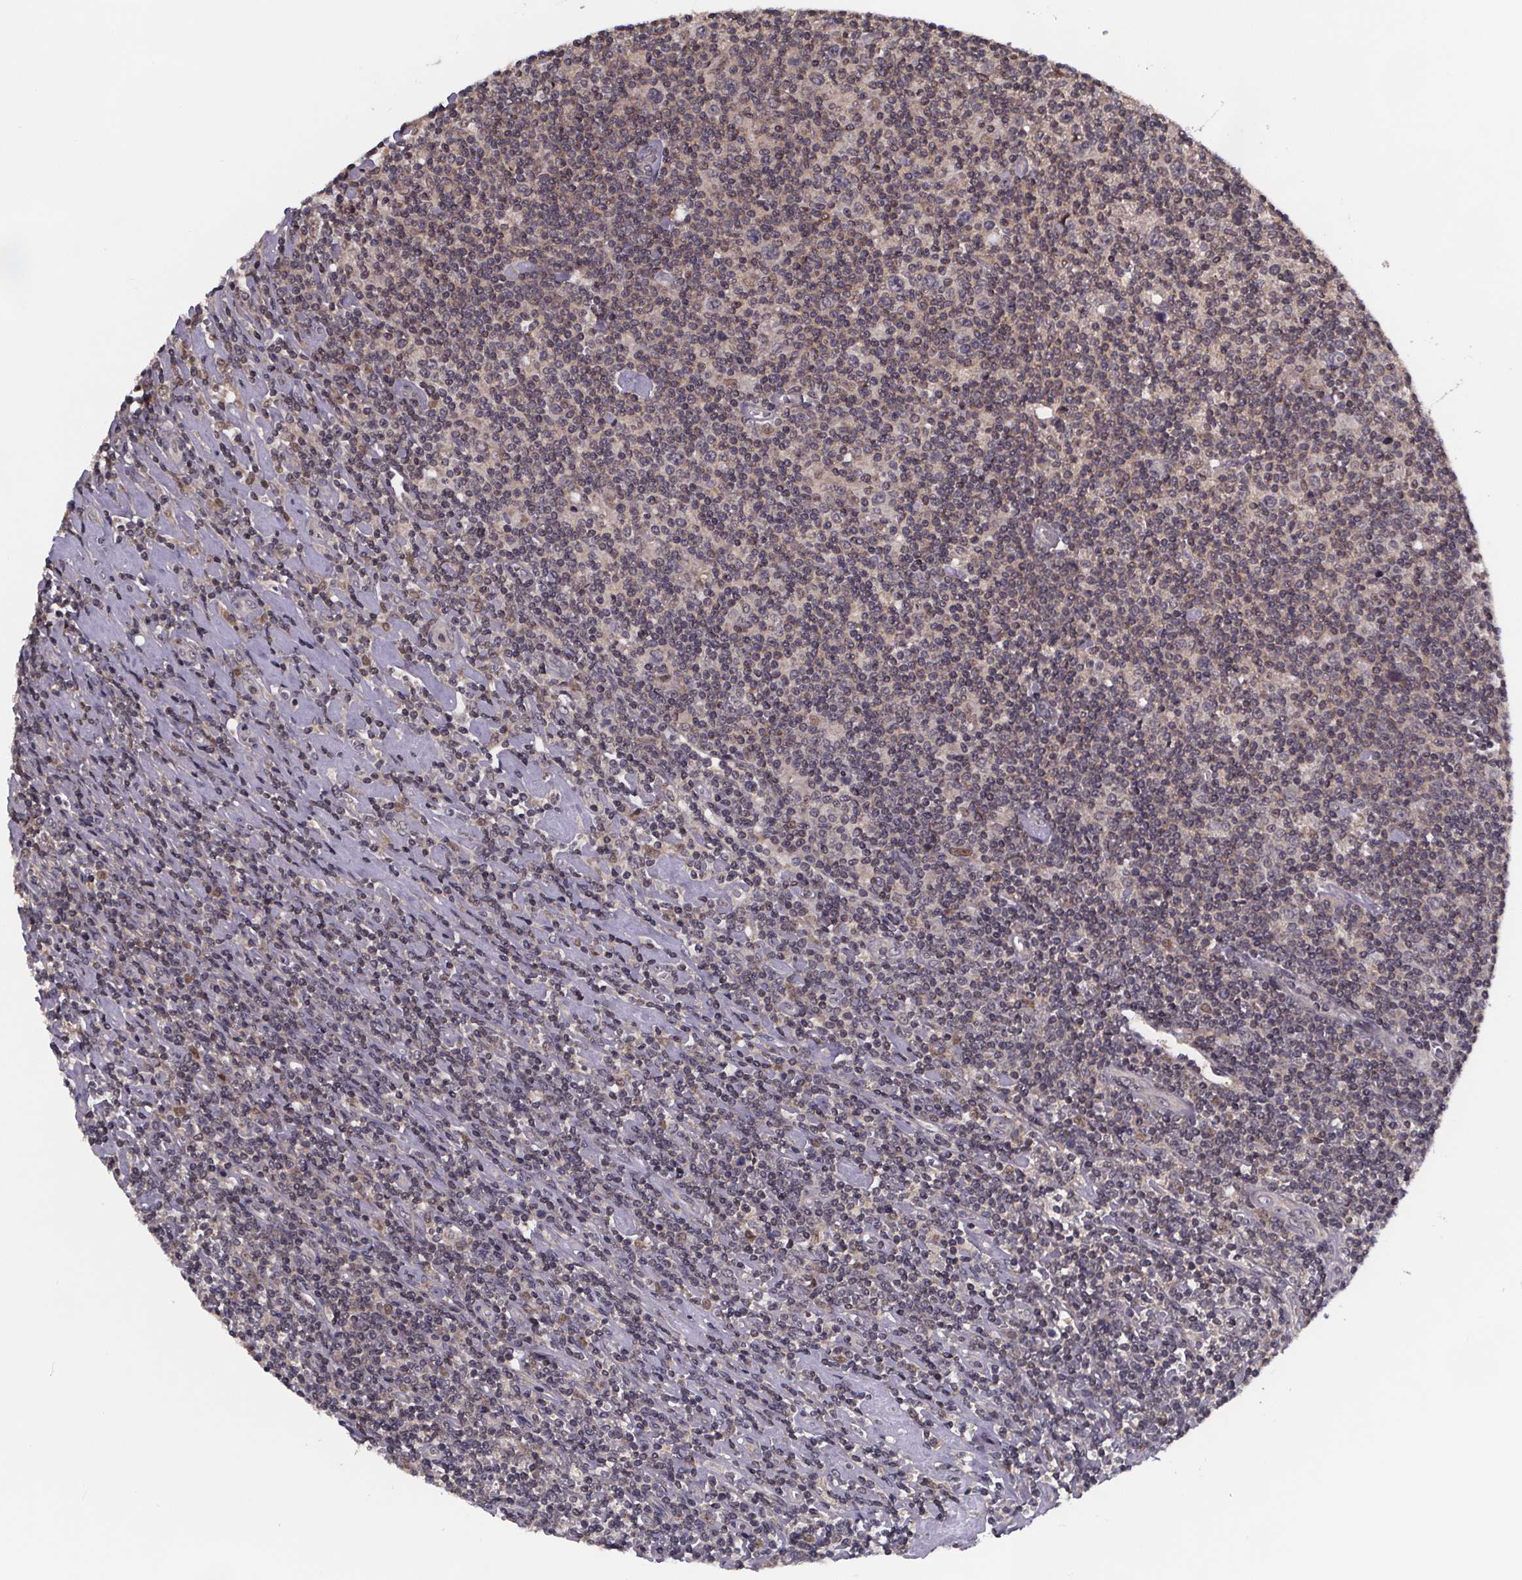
{"staining": {"intensity": "negative", "quantity": "none", "location": "none"}, "tissue": "lymphoma", "cell_type": "Tumor cells", "image_type": "cancer", "snomed": [{"axis": "morphology", "description": "Hodgkin's disease, NOS"}, {"axis": "topography", "description": "Lymph node"}], "caption": "Tumor cells are negative for brown protein staining in lymphoma.", "gene": "FN3KRP", "patient": {"sex": "male", "age": 40}}